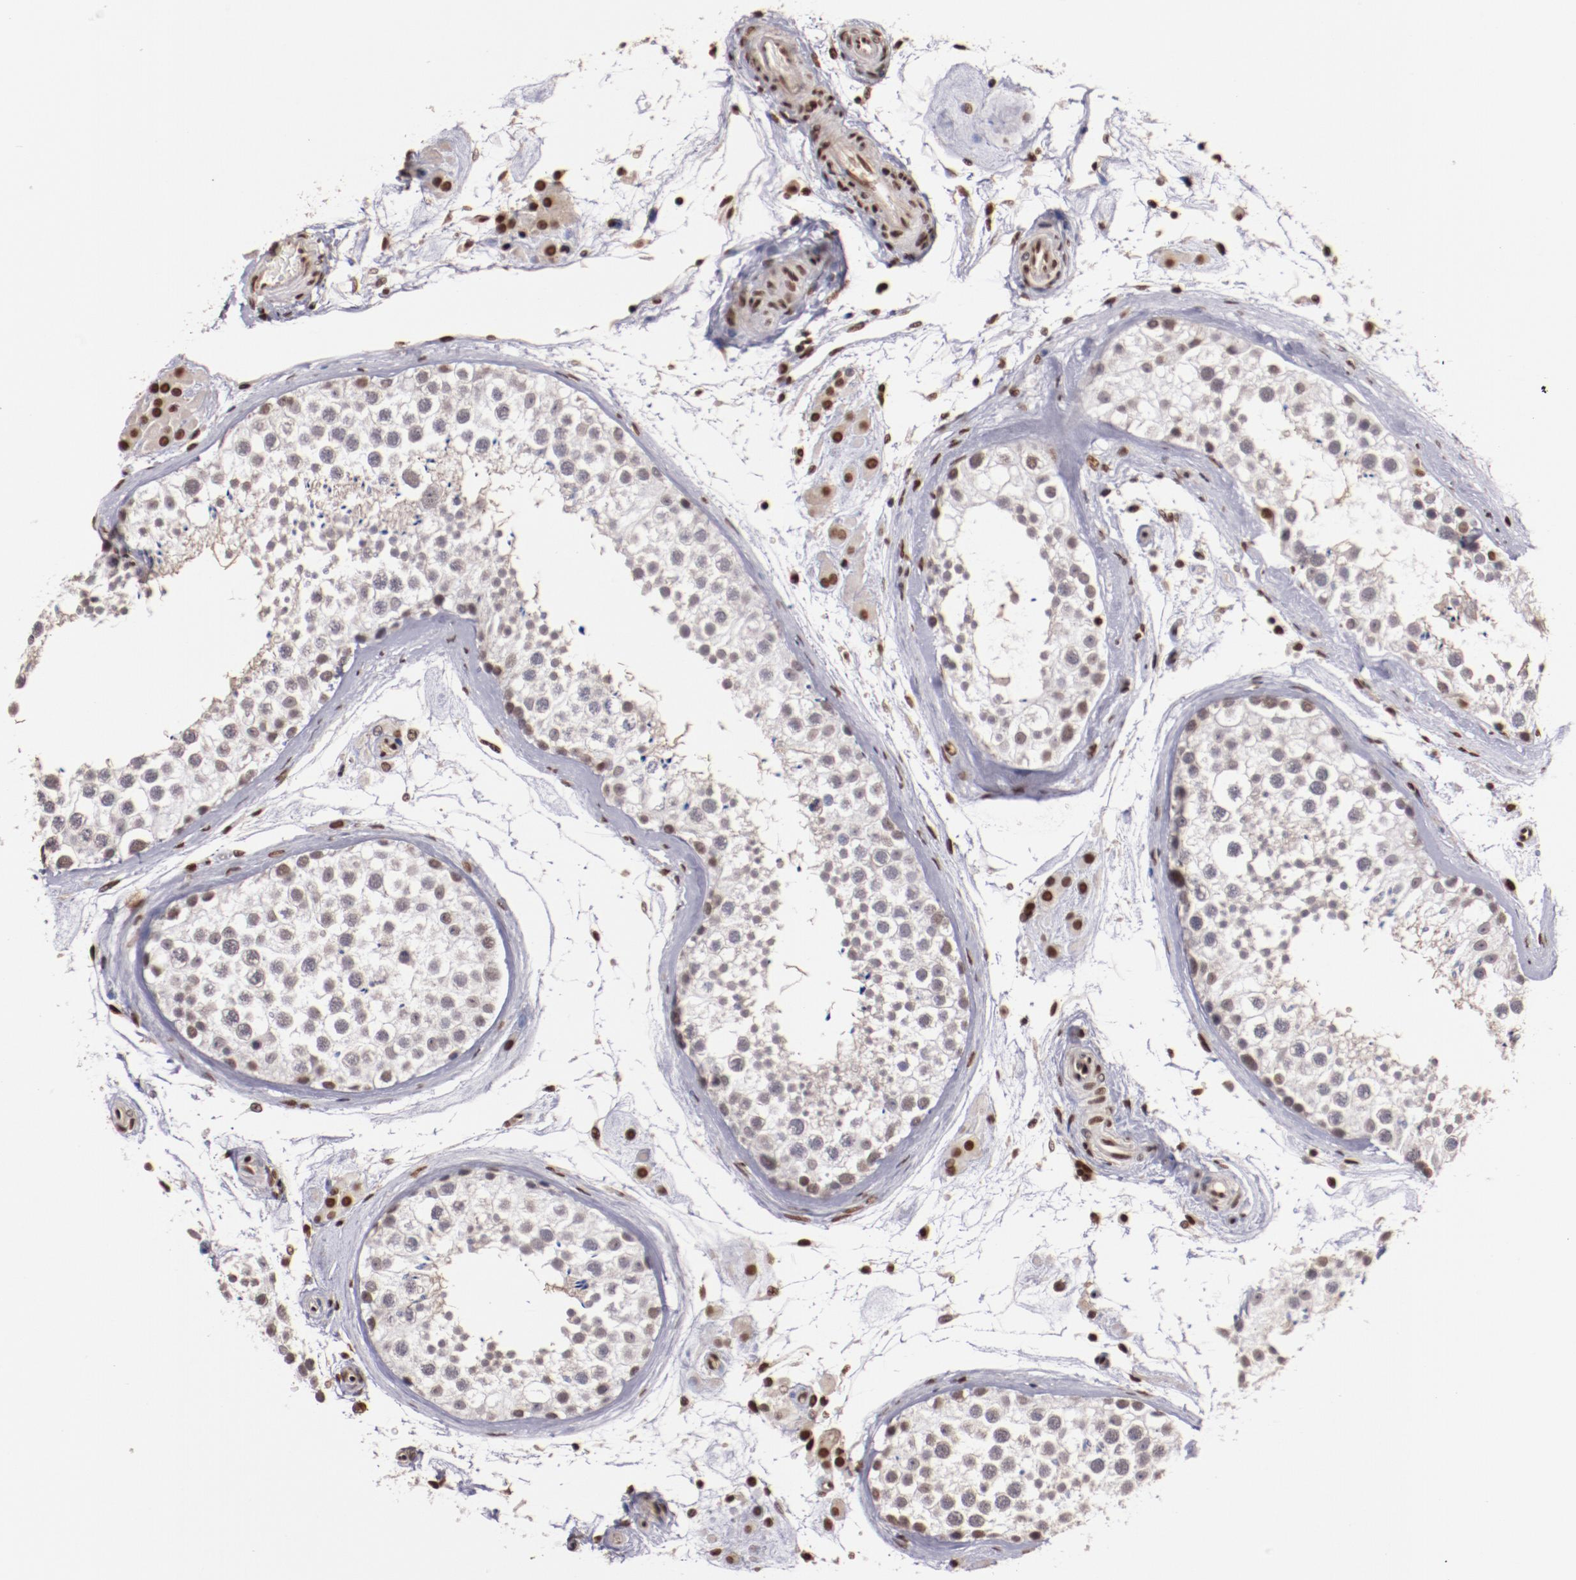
{"staining": {"intensity": "weak", "quantity": "<25%", "location": "nuclear"}, "tissue": "testis", "cell_type": "Cells in seminiferous ducts", "image_type": "normal", "snomed": [{"axis": "morphology", "description": "Normal tissue, NOS"}, {"axis": "topography", "description": "Testis"}], "caption": "Cells in seminiferous ducts show no significant protein staining in normal testis.", "gene": "STAG2", "patient": {"sex": "male", "age": 46}}